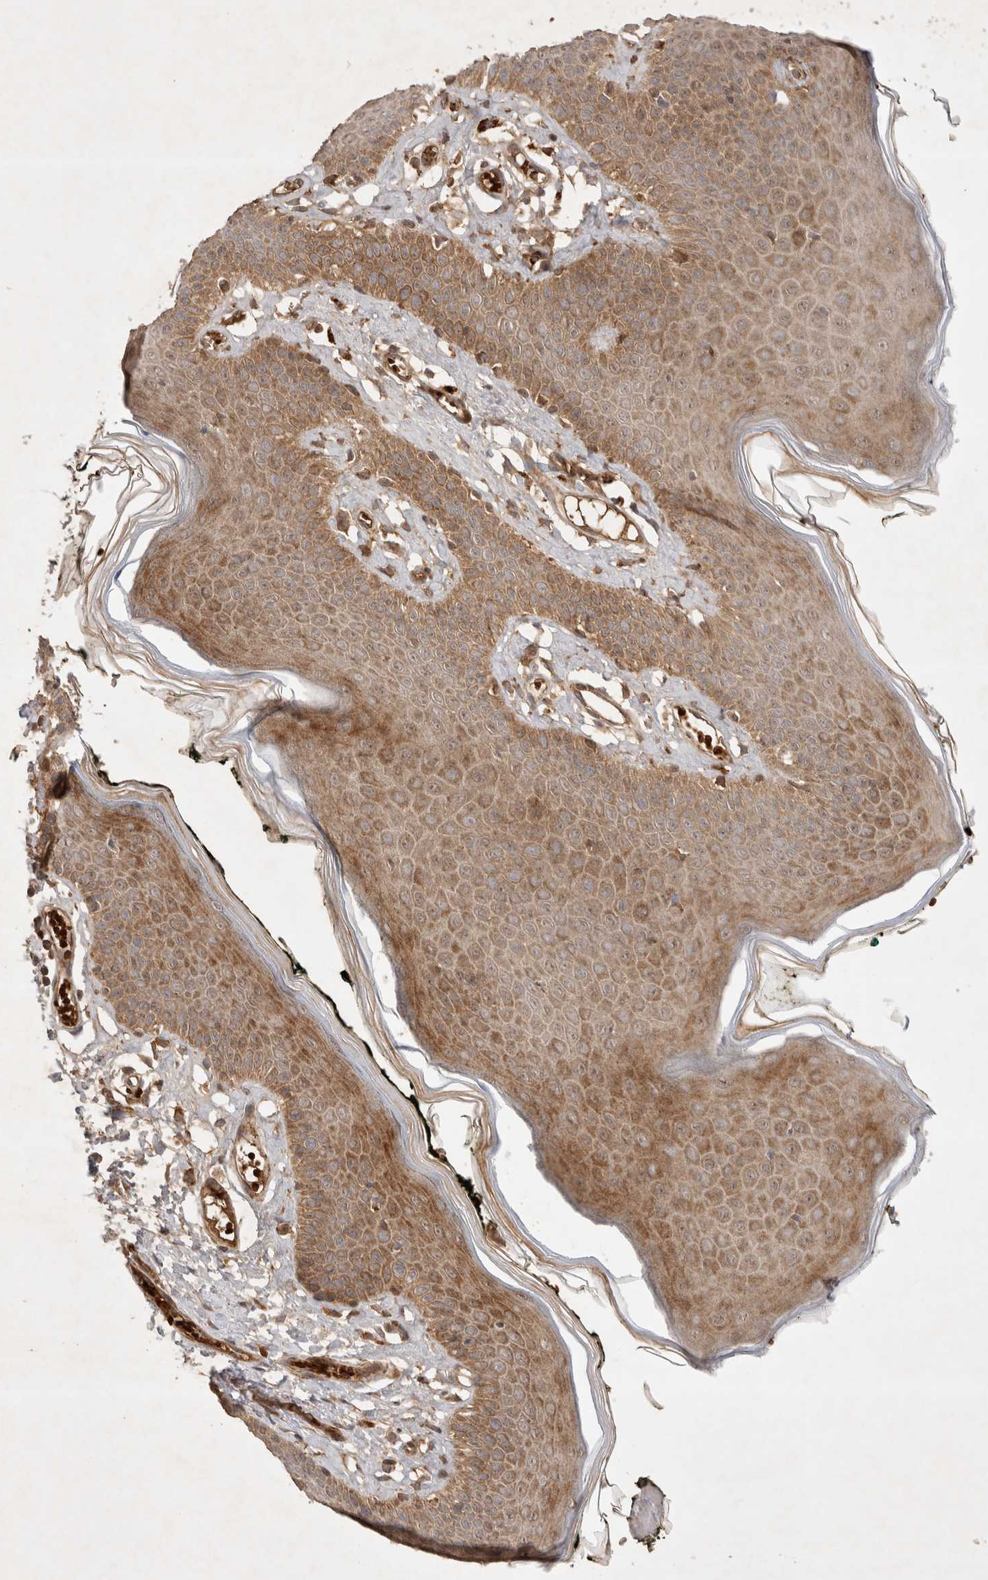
{"staining": {"intensity": "moderate", "quantity": ">75%", "location": "cytoplasmic/membranous"}, "tissue": "skin", "cell_type": "Epidermal cells", "image_type": "normal", "snomed": [{"axis": "morphology", "description": "Normal tissue, NOS"}, {"axis": "morphology", "description": "Inflammation, NOS"}, {"axis": "topography", "description": "Vulva"}], "caption": "Immunohistochemical staining of unremarkable human skin exhibits >75% levels of moderate cytoplasmic/membranous protein staining in approximately >75% of epidermal cells.", "gene": "FAM221A", "patient": {"sex": "female", "age": 84}}